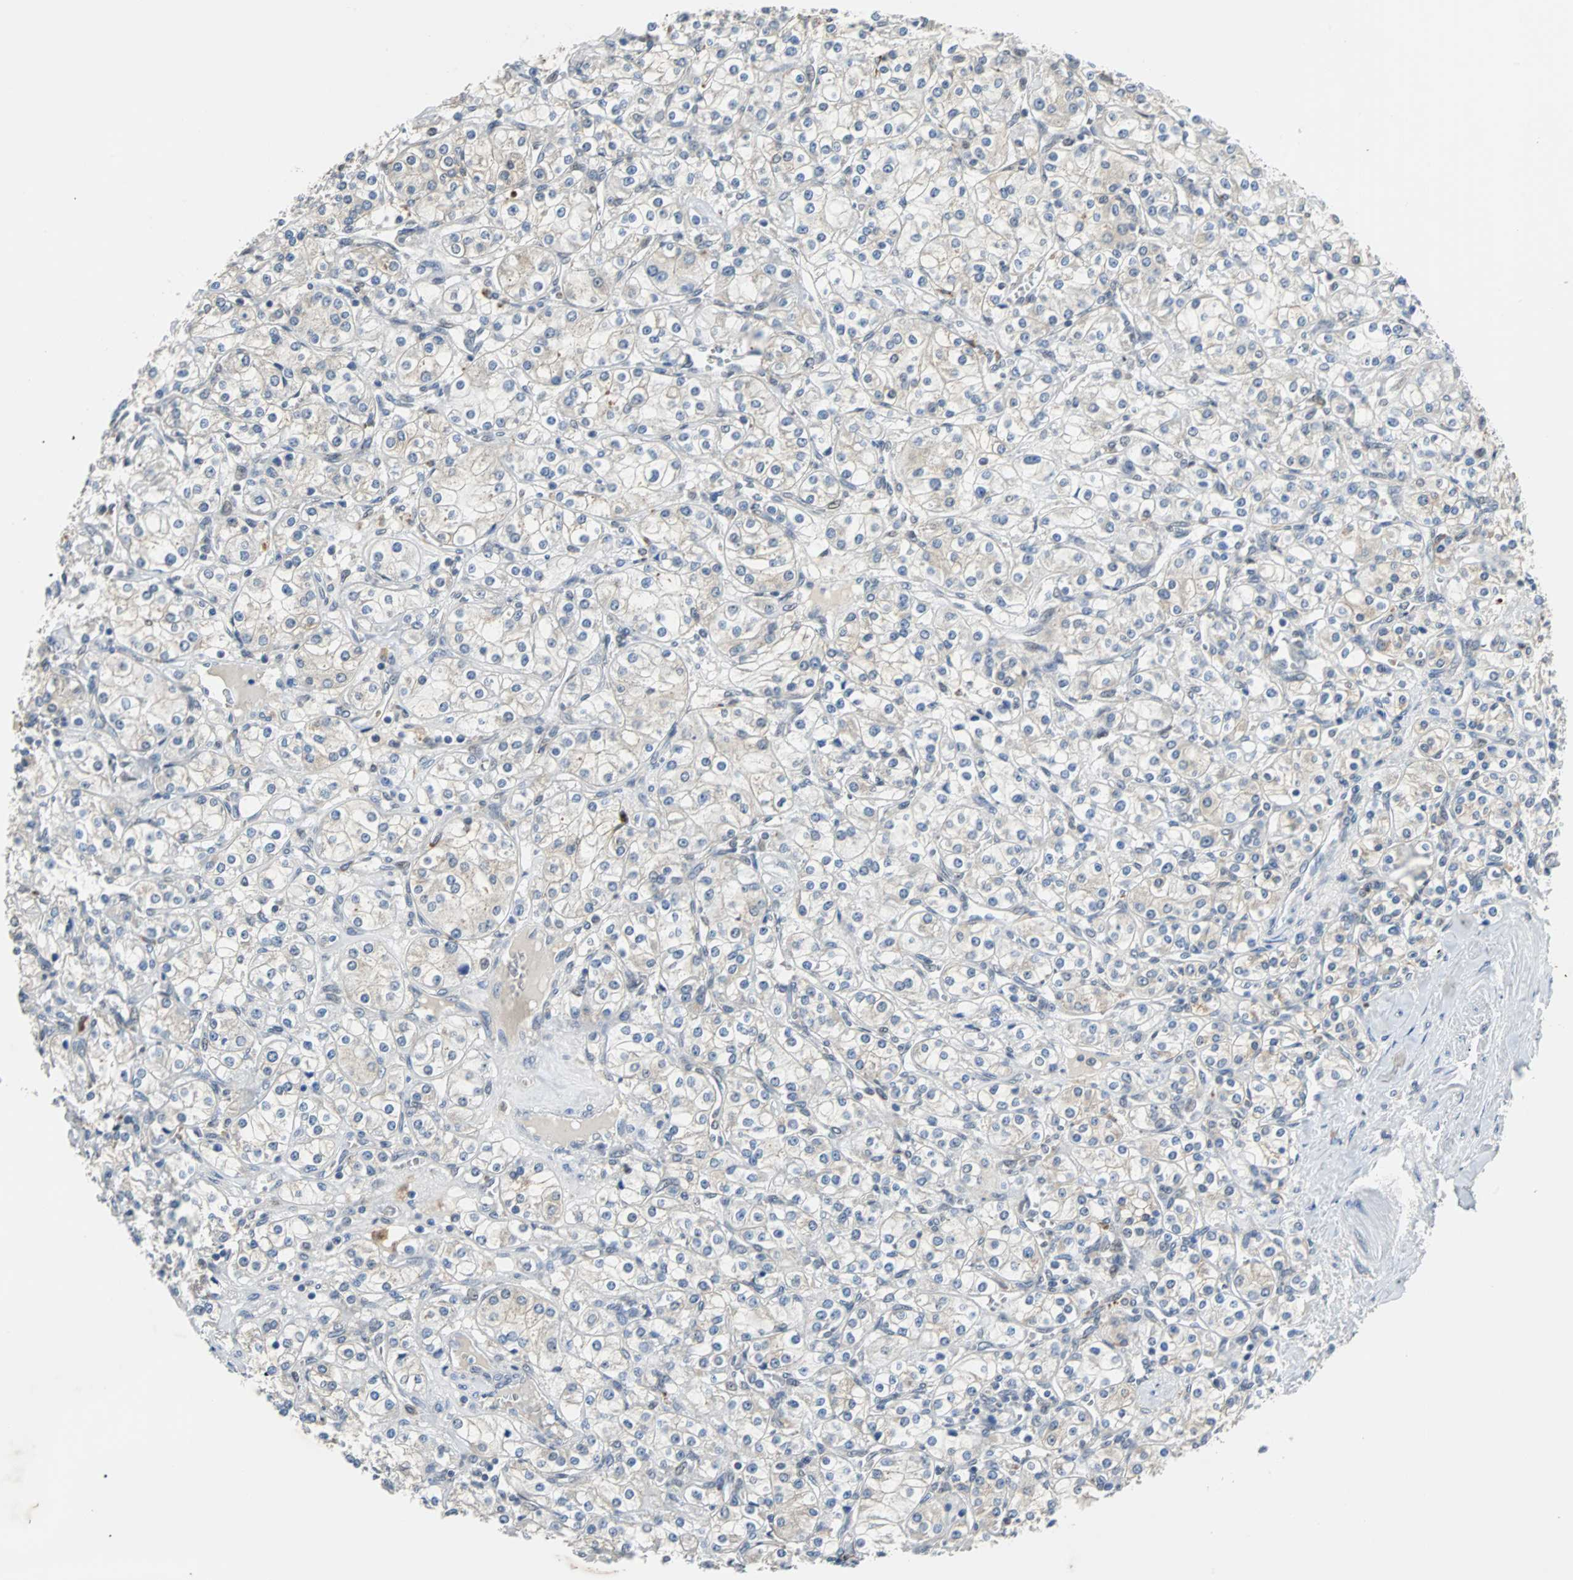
{"staining": {"intensity": "weak", "quantity": "<25%", "location": "cytoplasmic/membranous"}, "tissue": "renal cancer", "cell_type": "Tumor cells", "image_type": "cancer", "snomed": [{"axis": "morphology", "description": "Adenocarcinoma, NOS"}, {"axis": "topography", "description": "Kidney"}], "caption": "An immunohistochemistry histopathology image of renal cancer (adenocarcinoma) is shown. There is no staining in tumor cells of renal cancer (adenocarcinoma). The staining was performed using DAB to visualize the protein expression in brown, while the nuclei were stained in blue with hematoxylin (Magnification: 20x).", "gene": "HLX", "patient": {"sex": "male", "age": 77}}